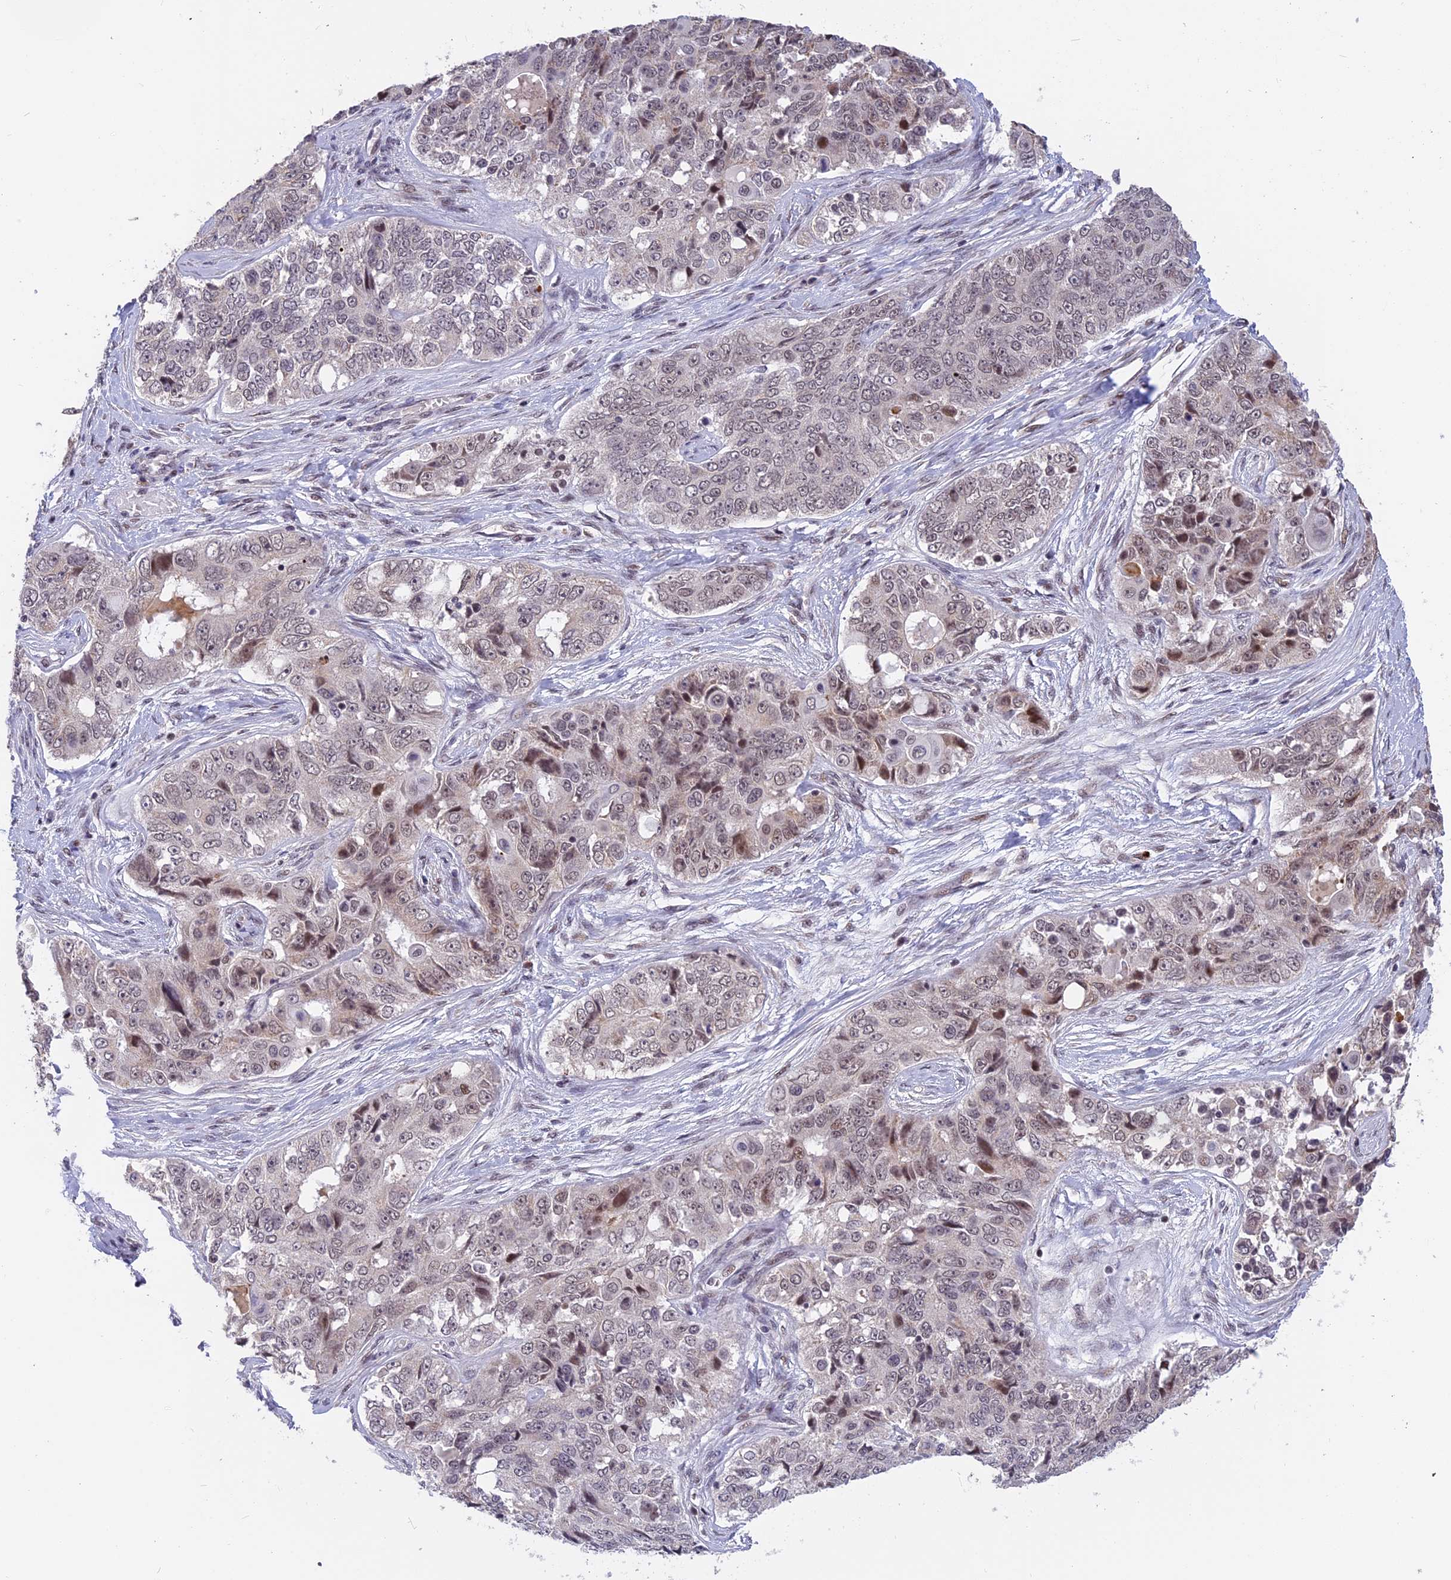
{"staining": {"intensity": "weak", "quantity": "<25%", "location": "nuclear"}, "tissue": "ovarian cancer", "cell_type": "Tumor cells", "image_type": "cancer", "snomed": [{"axis": "morphology", "description": "Carcinoma, endometroid"}, {"axis": "topography", "description": "Ovary"}], "caption": "A micrograph of human ovarian endometroid carcinoma is negative for staining in tumor cells.", "gene": "POLR2C", "patient": {"sex": "female", "age": 51}}